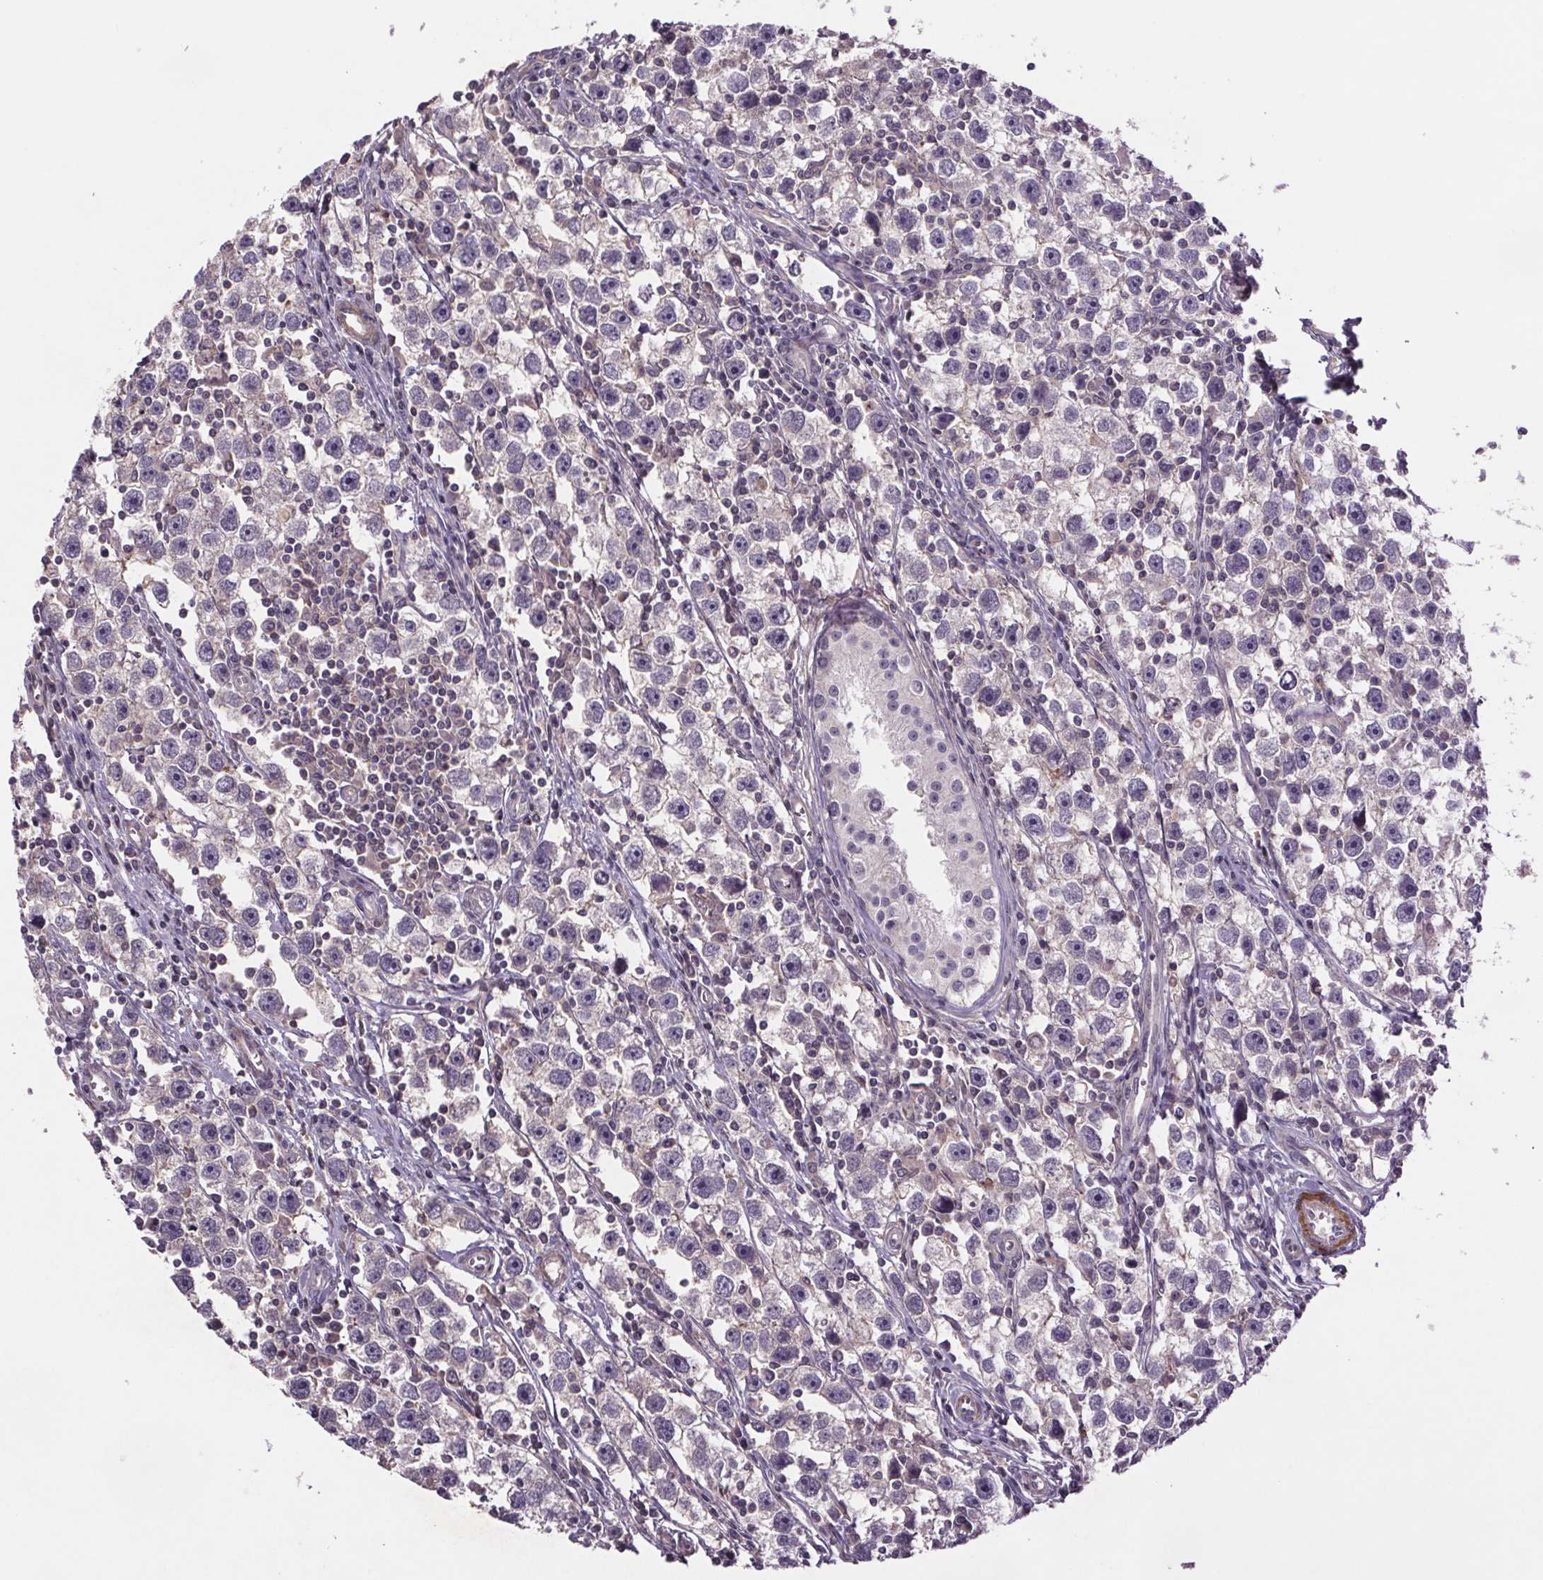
{"staining": {"intensity": "negative", "quantity": "none", "location": "none"}, "tissue": "testis cancer", "cell_type": "Tumor cells", "image_type": "cancer", "snomed": [{"axis": "morphology", "description": "Seminoma, NOS"}, {"axis": "topography", "description": "Testis"}], "caption": "DAB immunohistochemical staining of human seminoma (testis) demonstrates no significant staining in tumor cells.", "gene": "CLN3", "patient": {"sex": "male", "age": 30}}